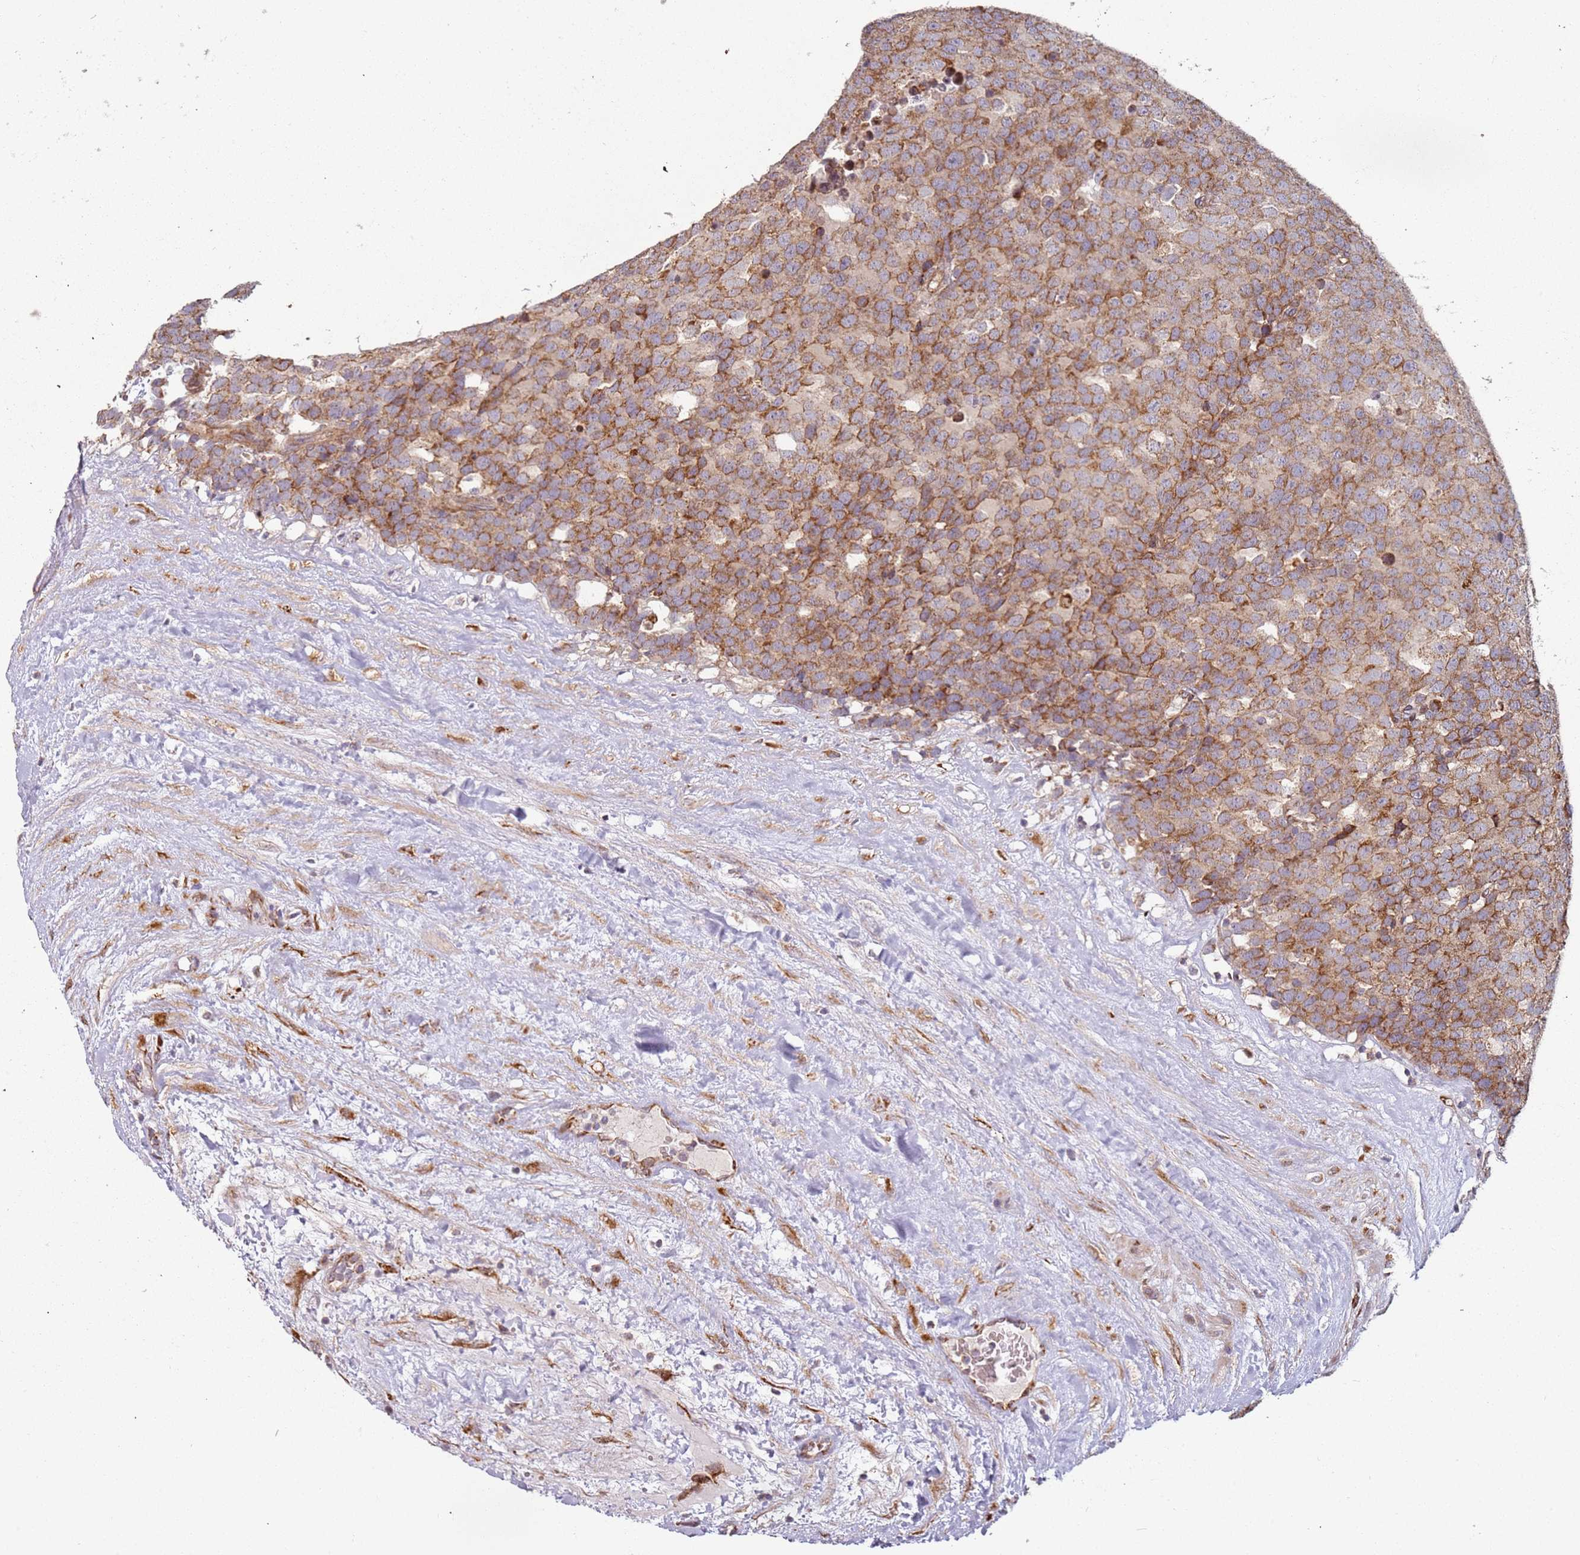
{"staining": {"intensity": "moderate", "quantity": ">75%", "location": "cytoplasmic/membranous"}, "tissue": "testis cancer", "cell_type": "Tumor cells", "image_type": "cancer", "snomed": [{"axis": "morphology", "description": "Seminoma, NOS"}, {"axis": "topography", "description": "Testis"}], "caption": "A medium amount of moderate cytoplasmic/membranous expression is appreciated in approximately >75% of tumor cells in testis seminoma tissue.", "gene": "ARFRP1", "patient": {"sex": "male", "age": 71}}